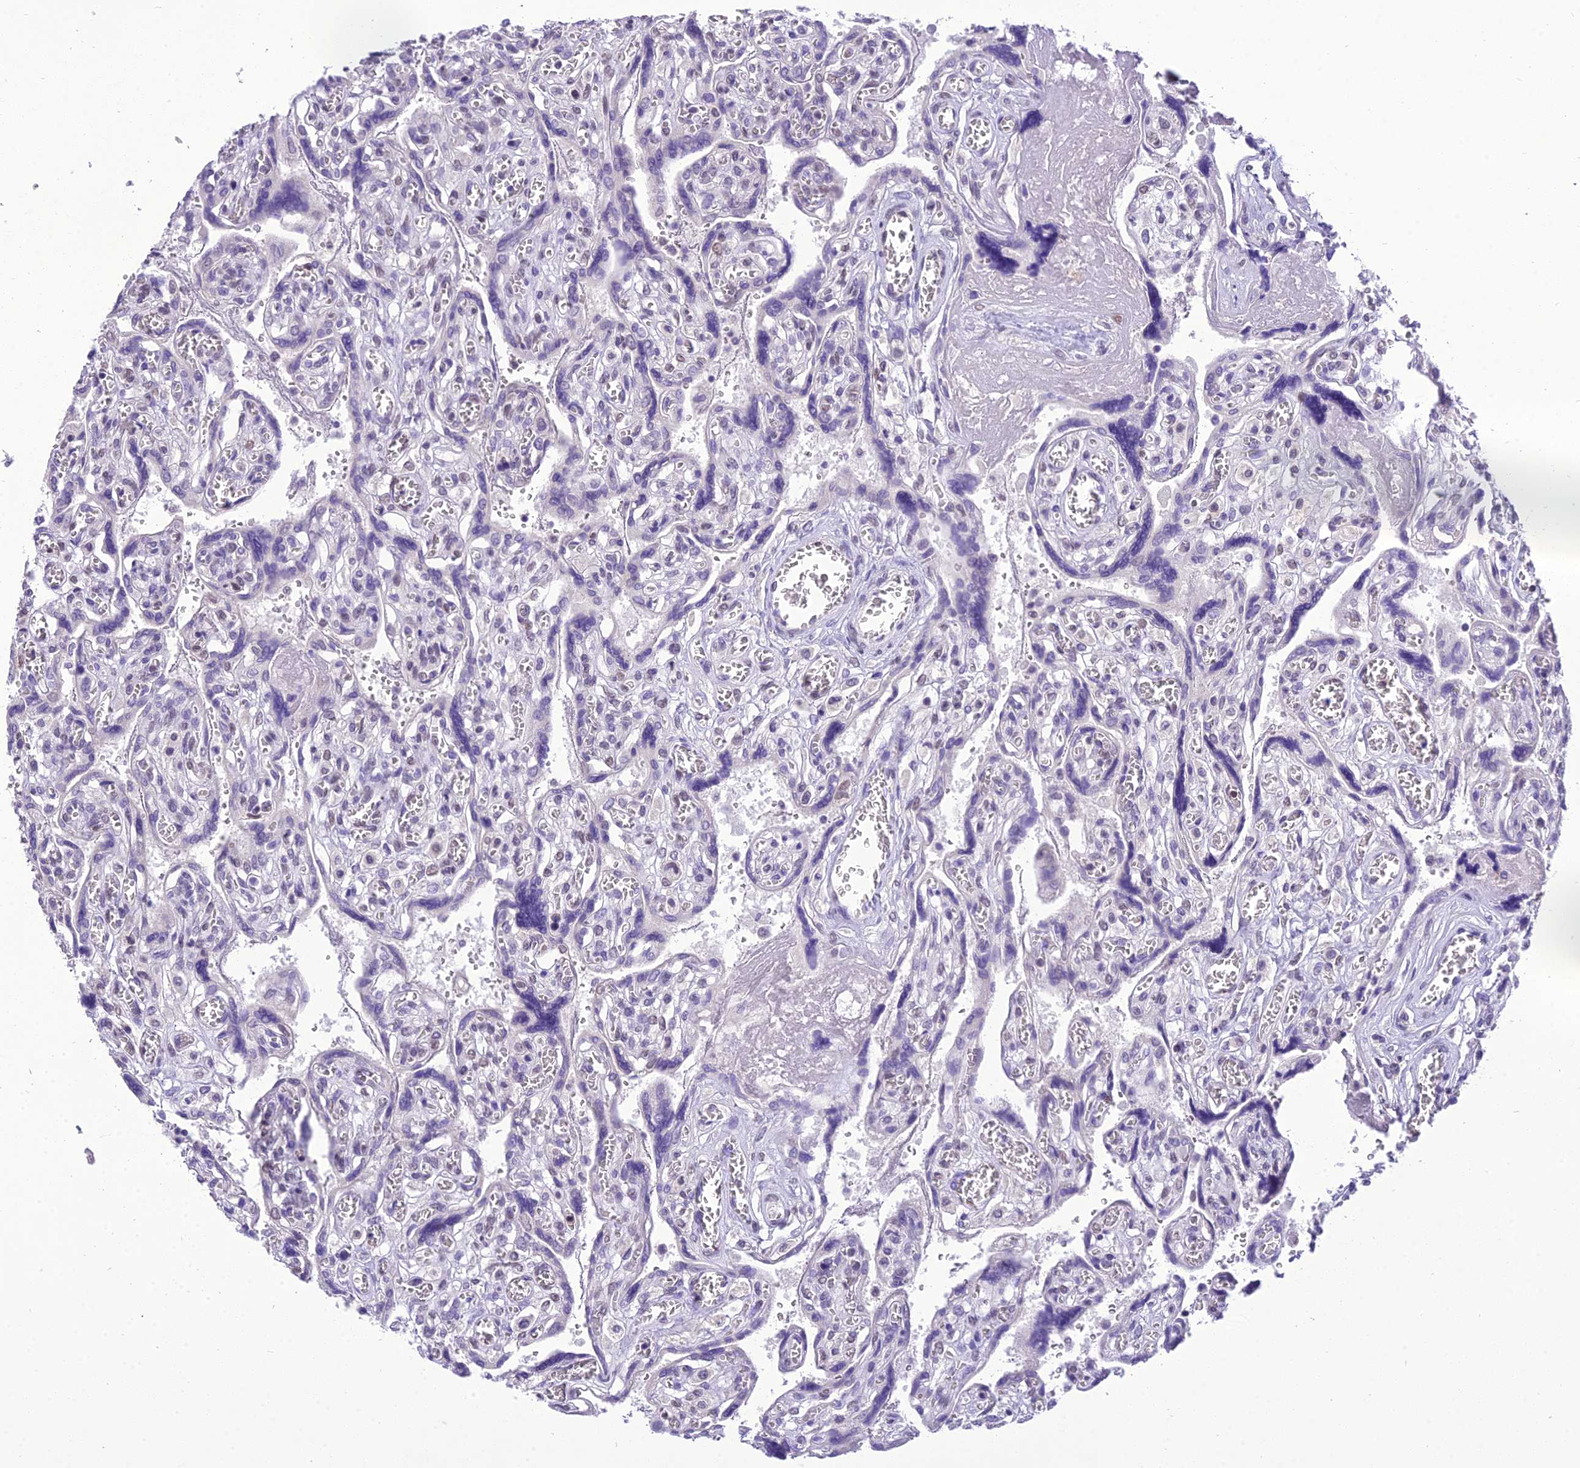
{"staining": {"intensity": "strong", "quantity": "25%-75%", "location": "nuclear"}, "tissue": "placenta", "cell_type": "Trophoblastic cells", "image_type": "normal", "snomed": [{"axis": "morphology", "description": "Normal tissue, NOS"}, {"axis": "topography", "description": "Placenta"}], "caption": "Immunohistochemistry of unremarkable human placenta displays high levels of strong nuclear expression in approximately 25%-75% of trophoblastic cells. Immunohistochemistry (ihc) stains the protein of interest in brown and the nuclei are stained blue.", "gene": "SH3RF3", "patient": {"sex": "female", "age": 39}}